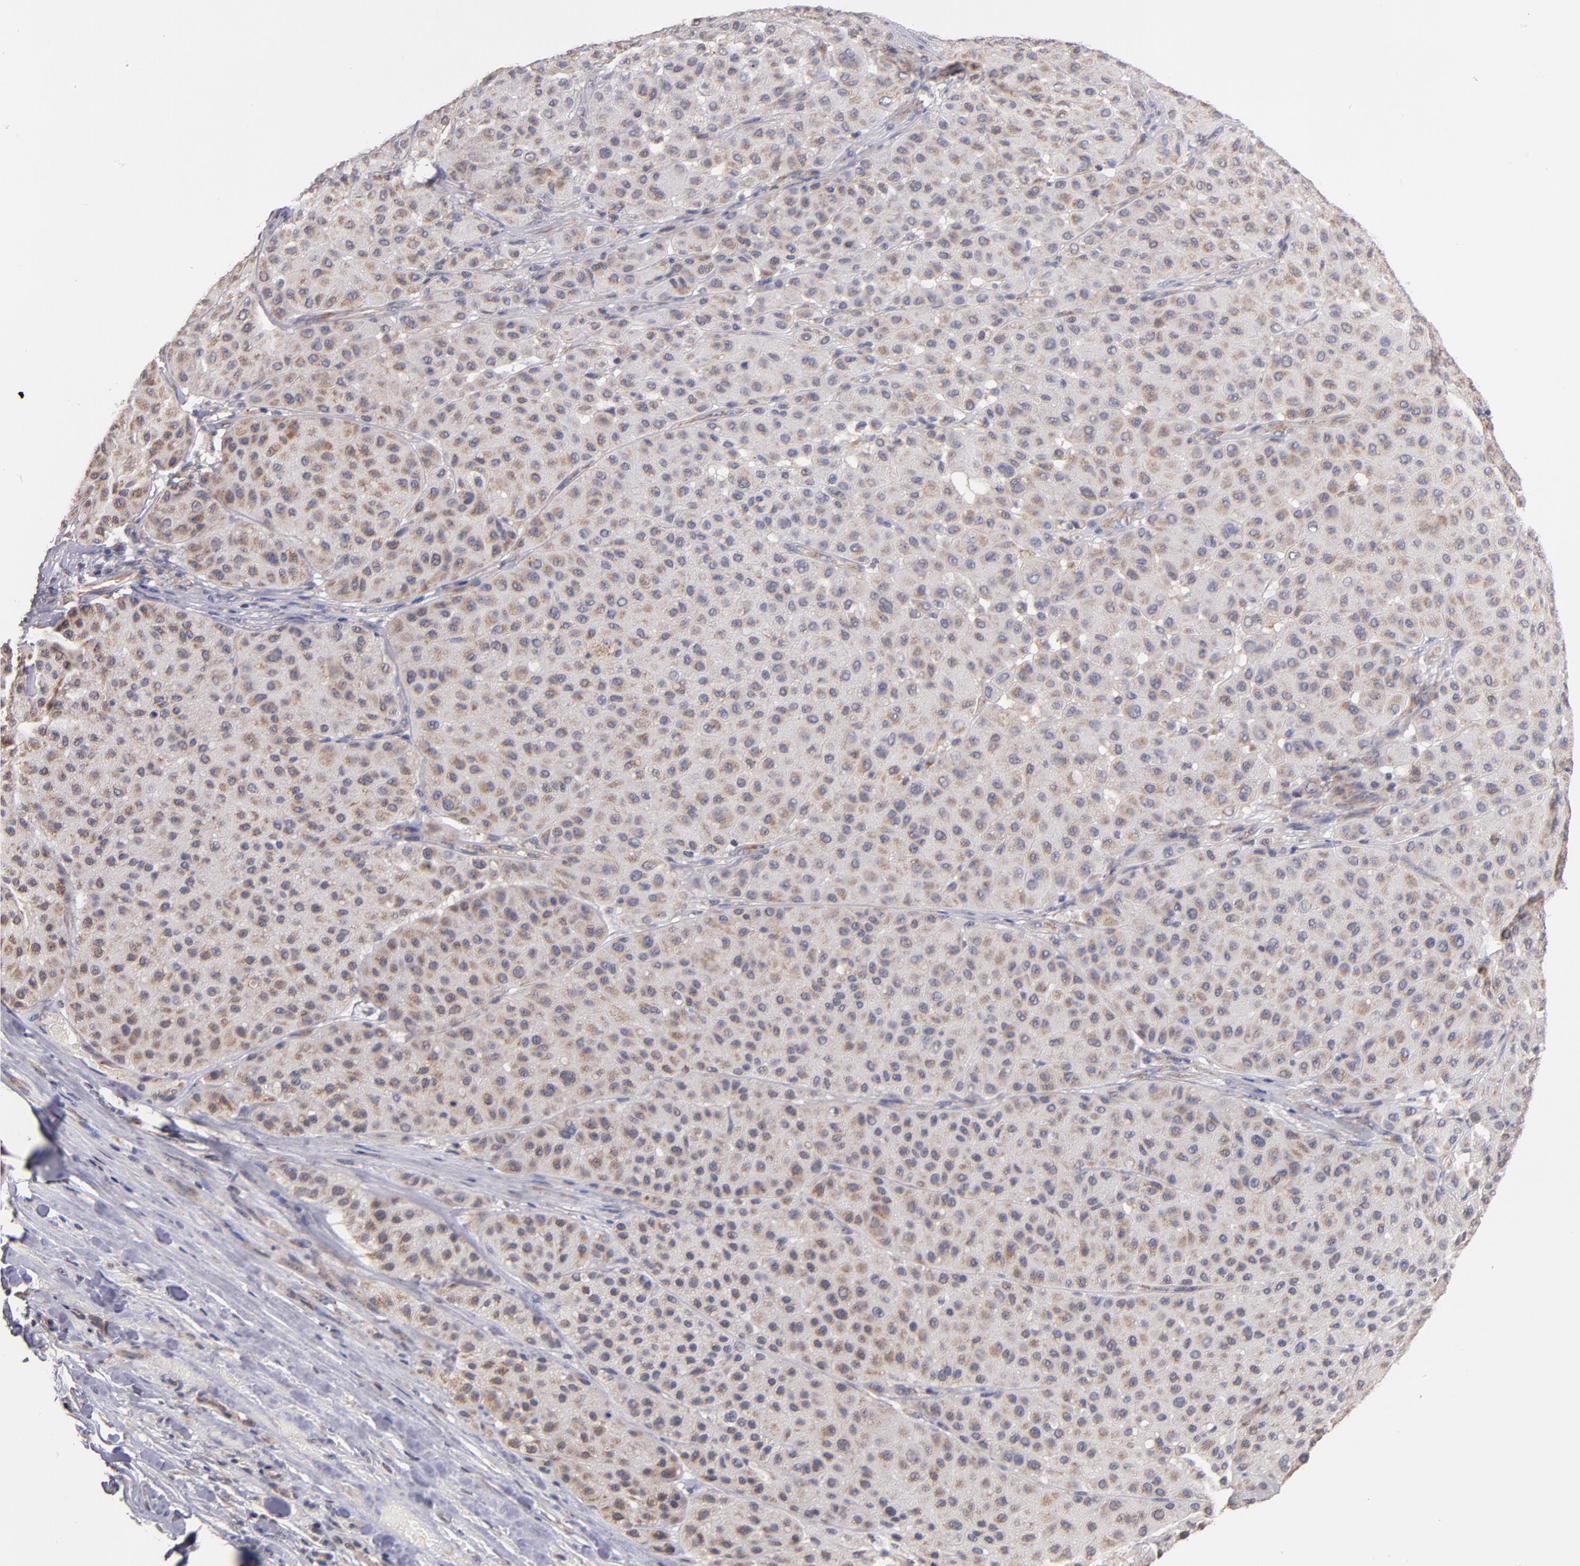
{"staining": {"intensity": "weak", "quantity": ">75%", "location": "cytoplasmic/membranous"}, "tissue": "melanoma", "cell_type": "Tumor cells", "image_type": "cancer", "snomed": [{"axis": "morphology", "description": "Normal tissue, NOS"}, {"axis": "morphology", "description": "Malignant melanoma, Metastatic site"}, {"axis": "topography", "description": "Skin"}], "caption": "An image of human melanoma stained for a protein exhibits weak cytoplasmic/membranous brown staining in tumor cells.", "gene": "DIABLO", "patient": {"sex": "male", "age": 41}}